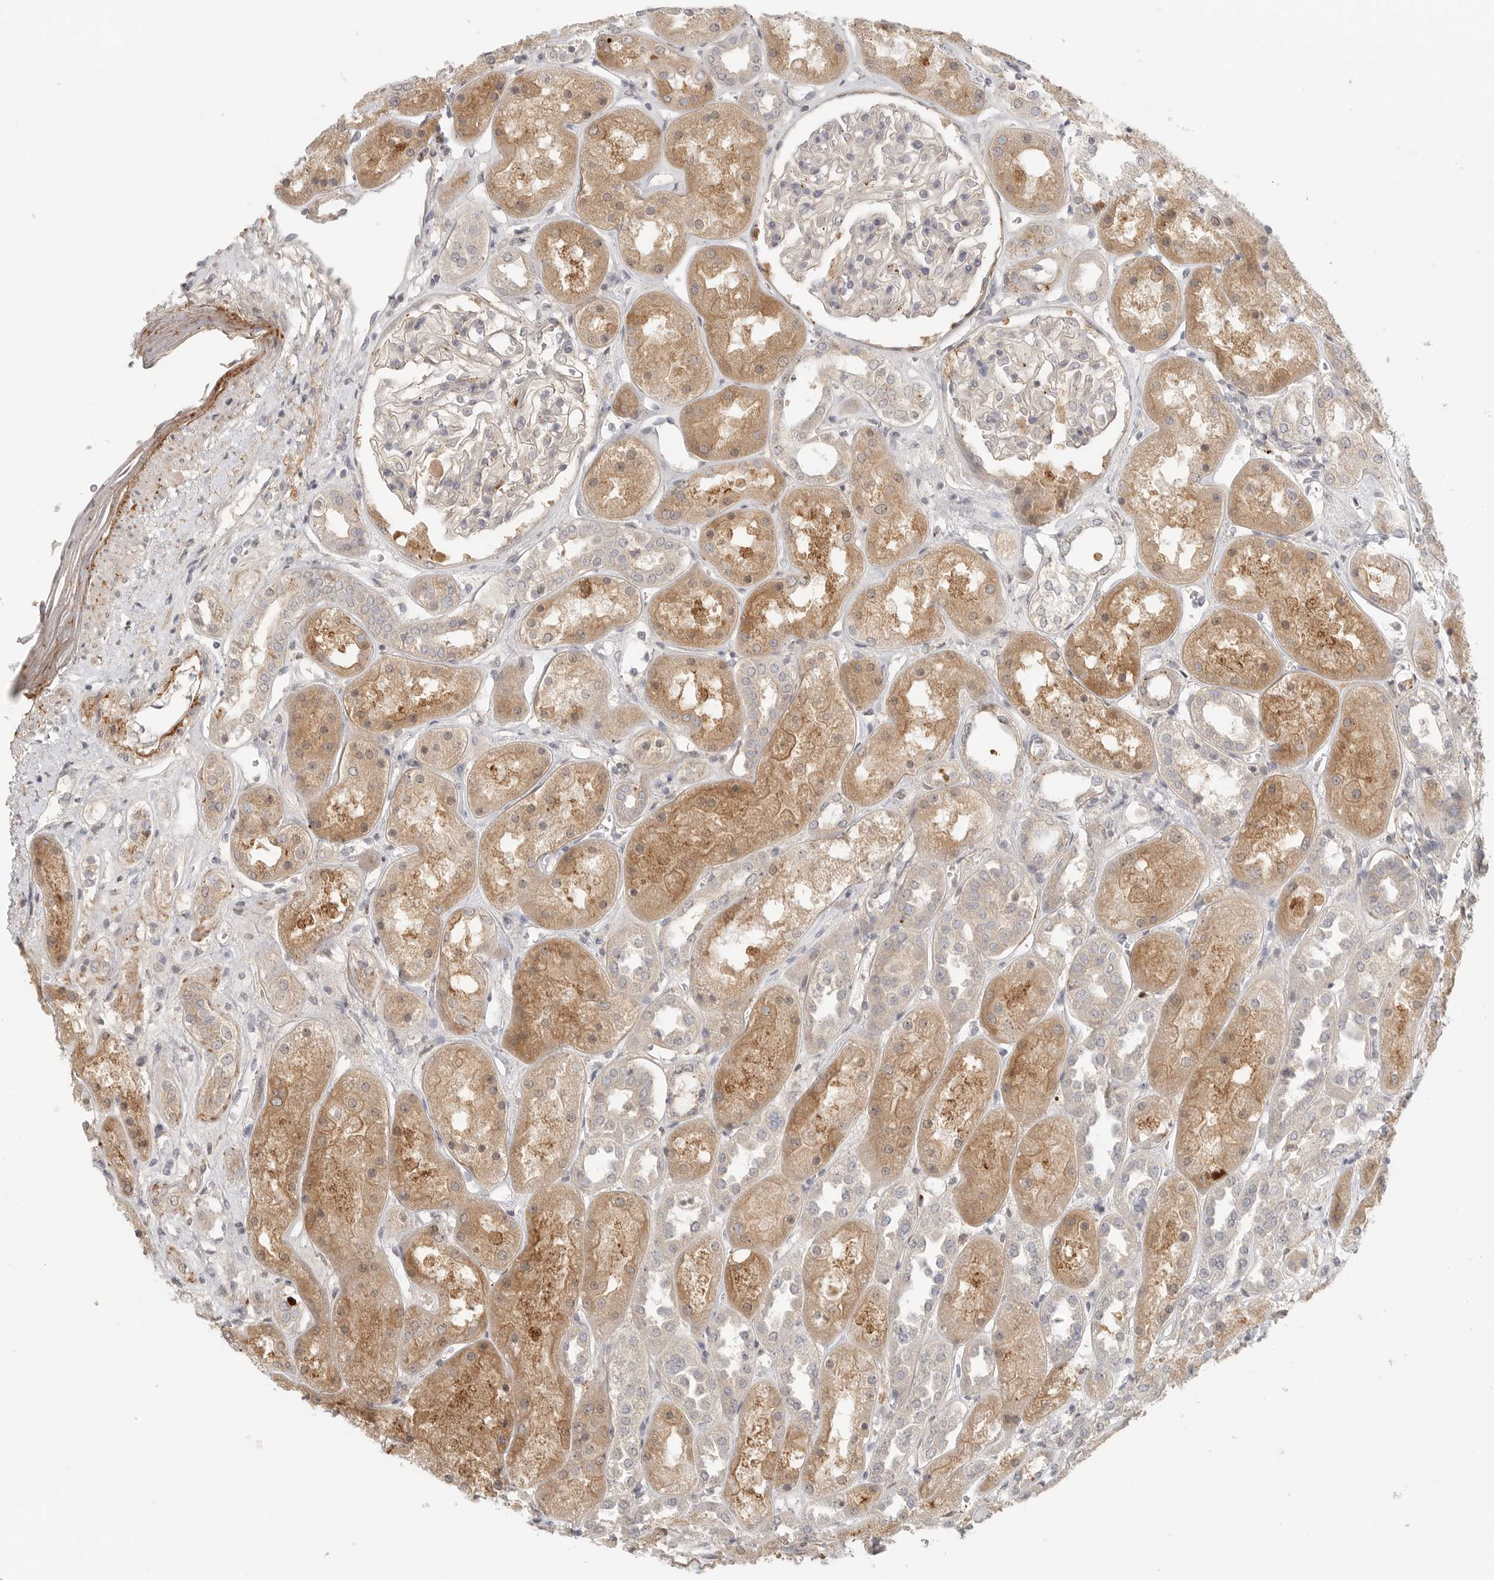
{"staining": {"intensity": "negative", "quantity": "none", "location": "none"}, "tissue": "kidney", "cell_type": "Cells in glomeruli", "image_type": "normal", "snomed": [{"axis": "morphology", "description": "Normal tissue, NOS"}, {"axis": "topography", "description": "Kidney"}], "caption": "The micrograph demonstrates no staining of cells in glomeruli in normal kidney.", "gene": "HDAC6", "patient": {"sex": "male", "age": 70}}